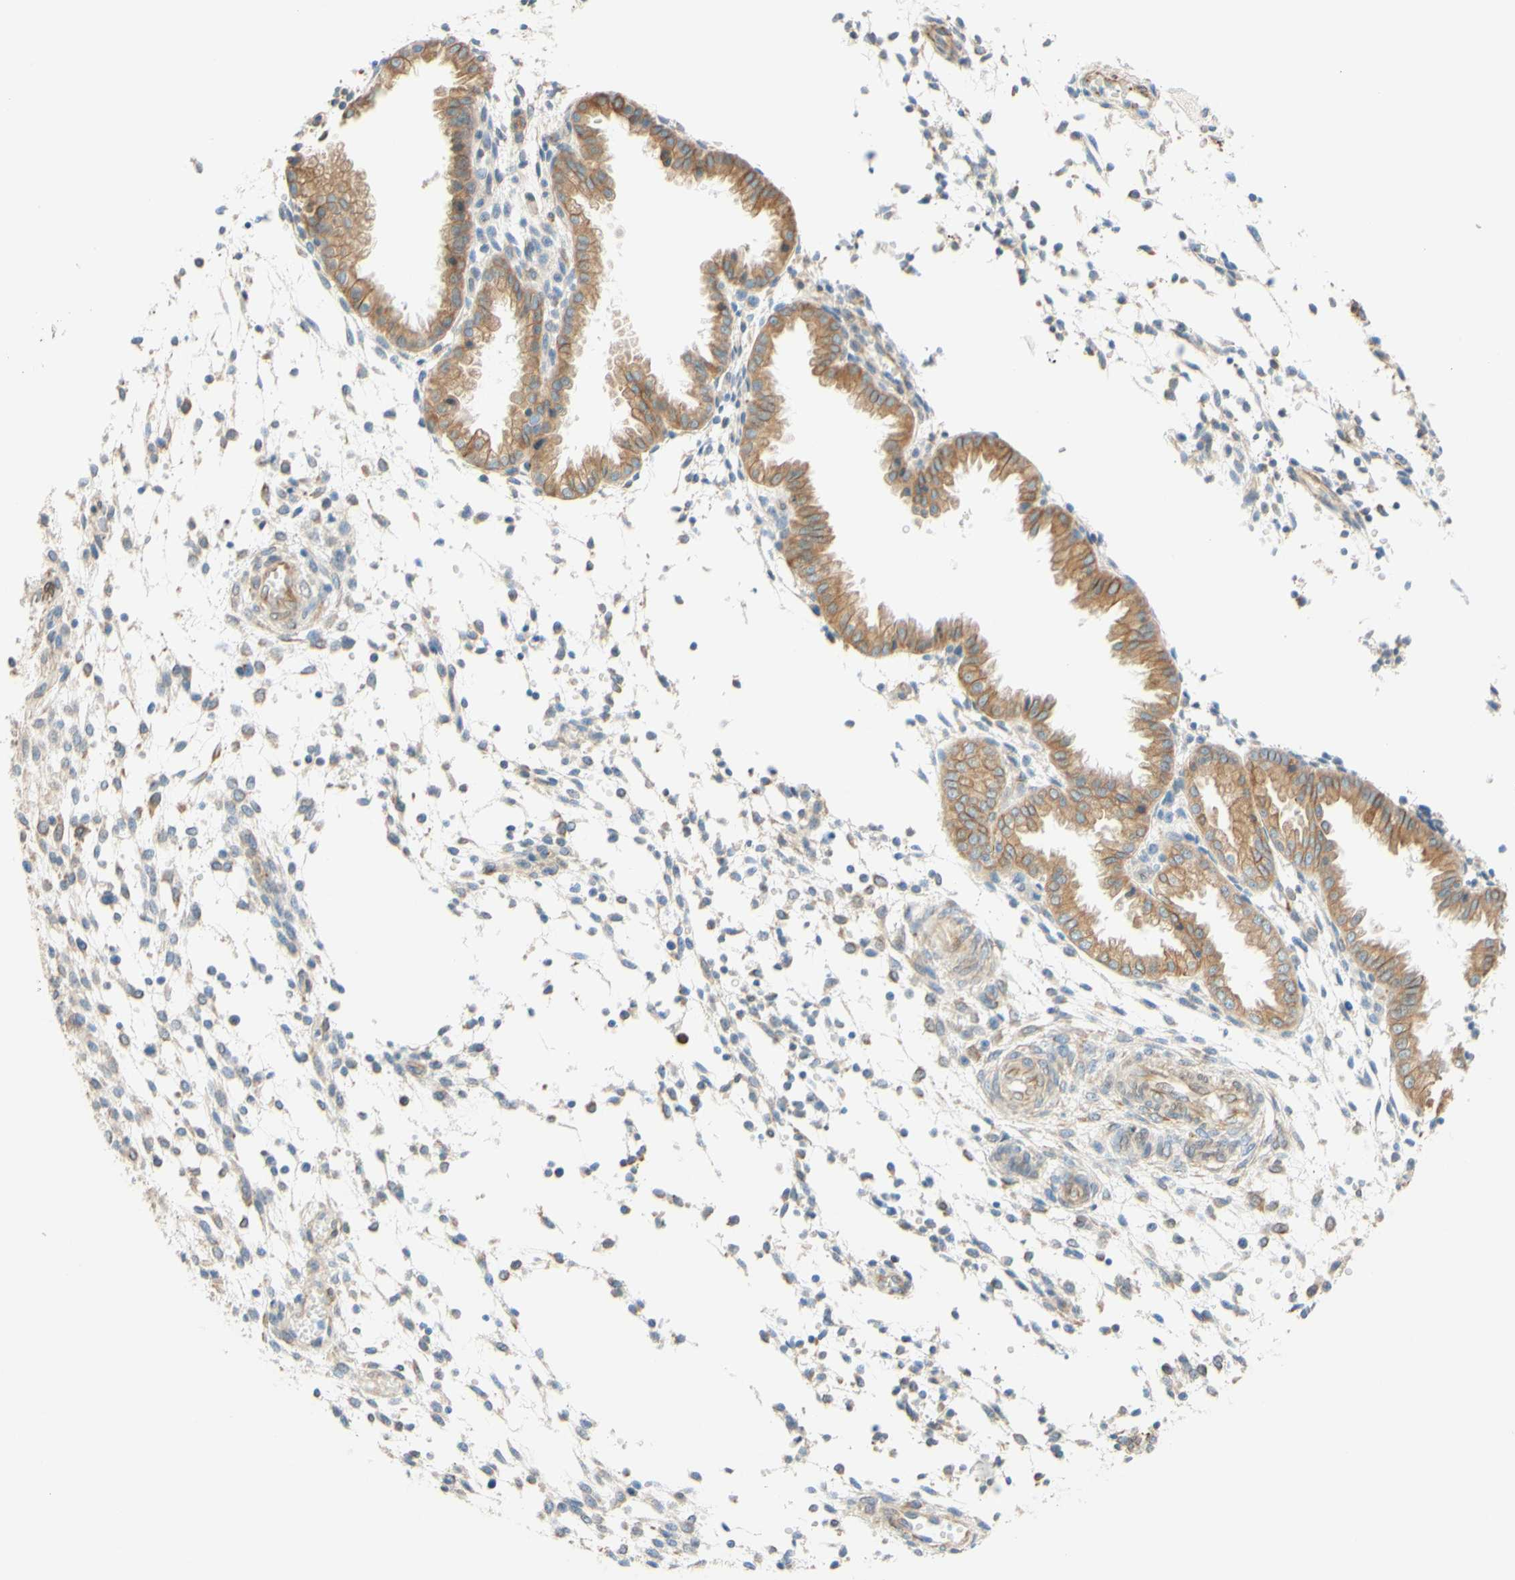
{"staining": {"intensity": "weak", "quantity": "25%-75%", "location": "cytoplasmic/membranous"}, "tissue": "endometrium", "cell_type": "Cells in endometrial stroma", "image_type": "normal", "snomed": [{"axis": "morphology", "description": "Normal tissue, NOS"}, {"axis": "topography", "description": "Endometrium"}], "caption": "Immunohistochemistry image of unremarkable human endometrium stained for a protein (brown), which displays low levels of weak cytoplasmic/membranous expression in about 25%-75% of cells in endometrial stroma.", "gene": "ENDOD1", "patient": {"sex": "female", "age": 33}}